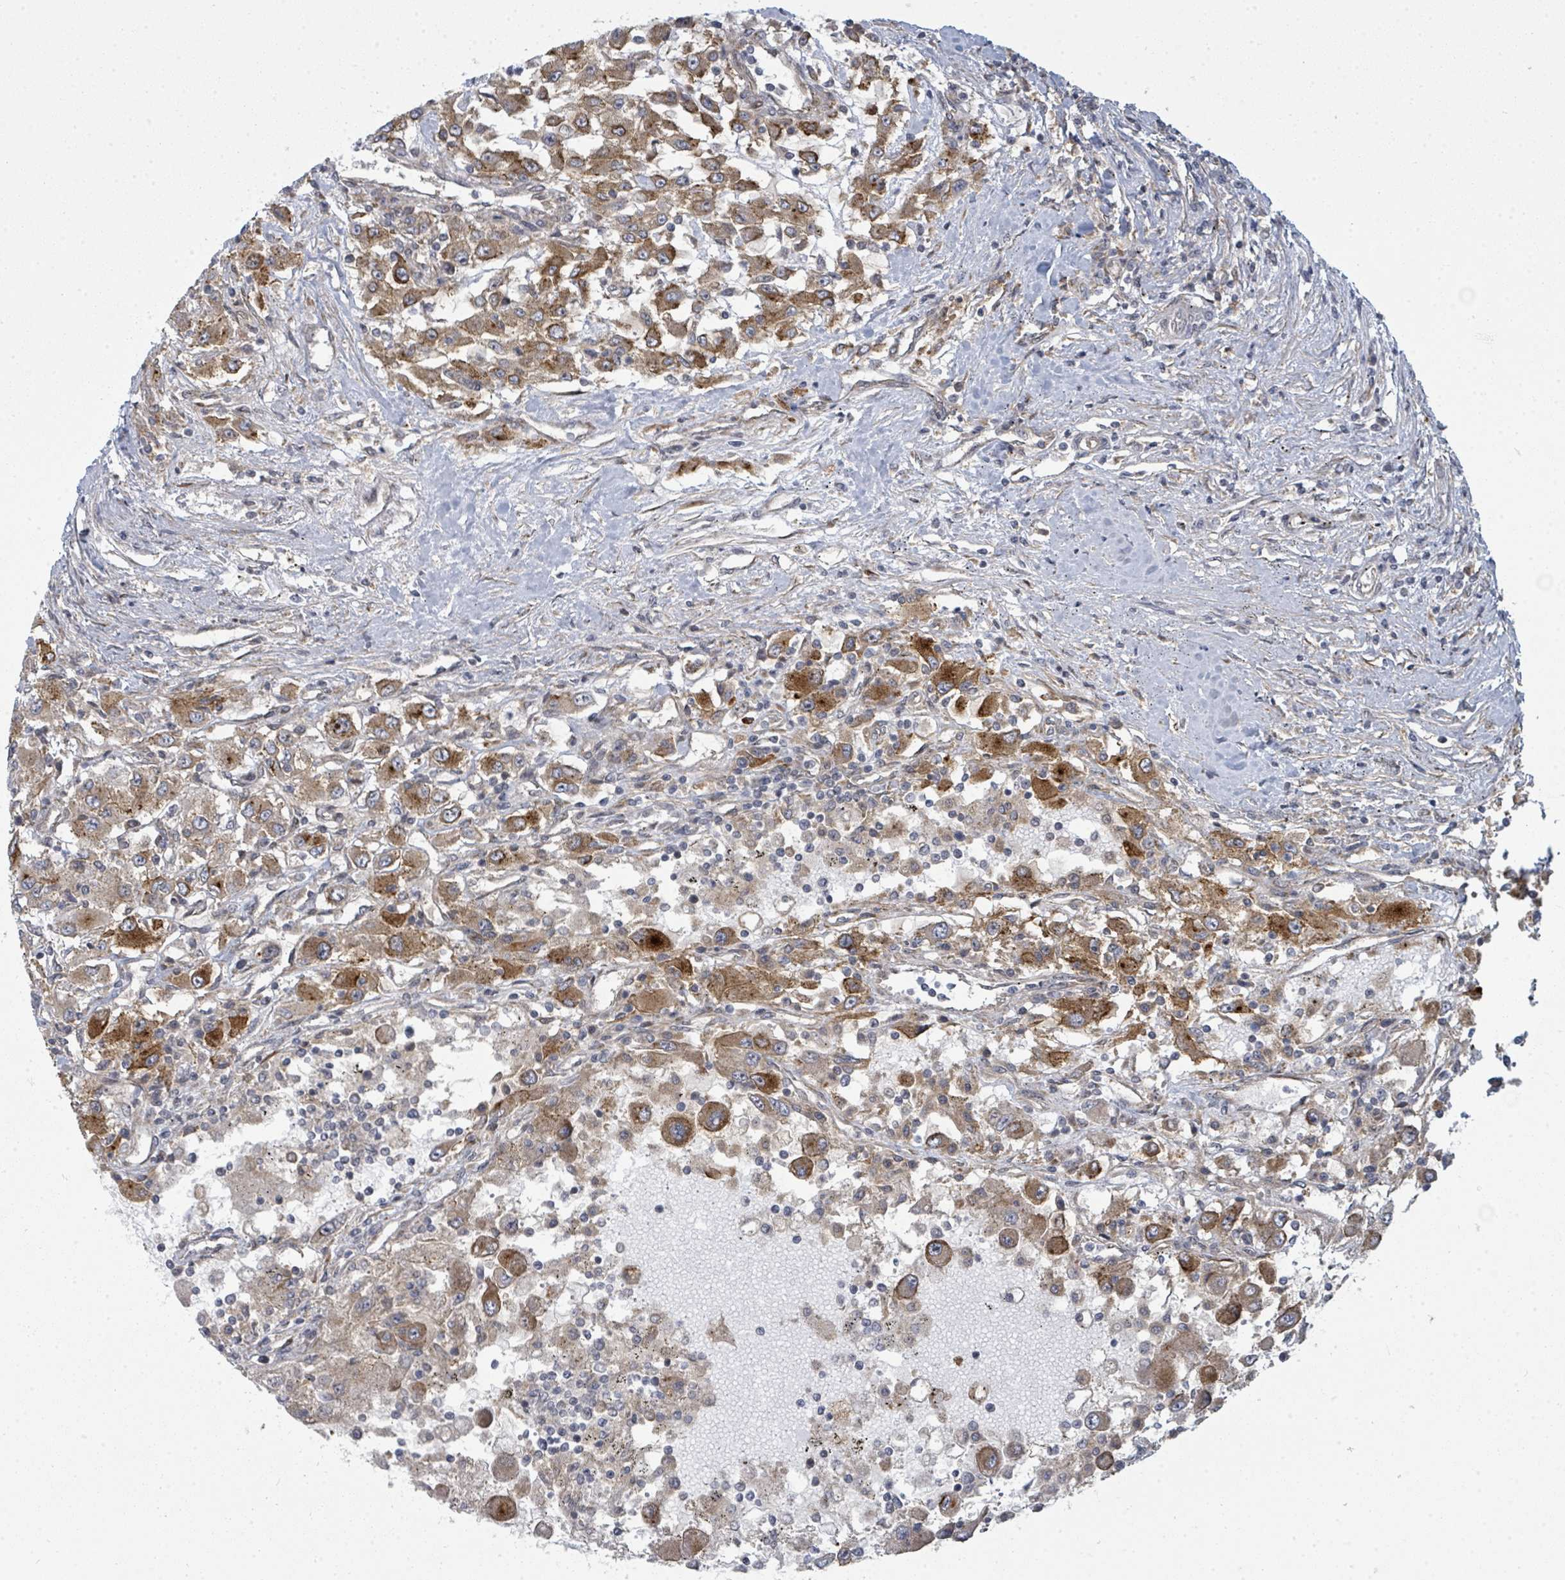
{"staining": {"intensity": "moderate", "quantity": ">75%", "location": "cytoplasmic/membranous"}, "tissue": "renal cancer", "cell_type": "Tumor cells", "image_type": "cancer", "snomed": [{"axis": "morphology", "description": "Adenocarcinoma, NOS"}, {"axis": "topography", "description": "Kidney"}], "caption": "Immunohistochemistry image of neoplastic tissue: human adenocarcinoma (renal) stained using IHC reveals medium levels of moderate protein expression localized specifically in the cytoplasmic/membranous of tumor cells, appearing as a cytoplasmic/membranous brown color.", "gene": "PSMG2", "patient": {"sex": "female", "age": 67}}